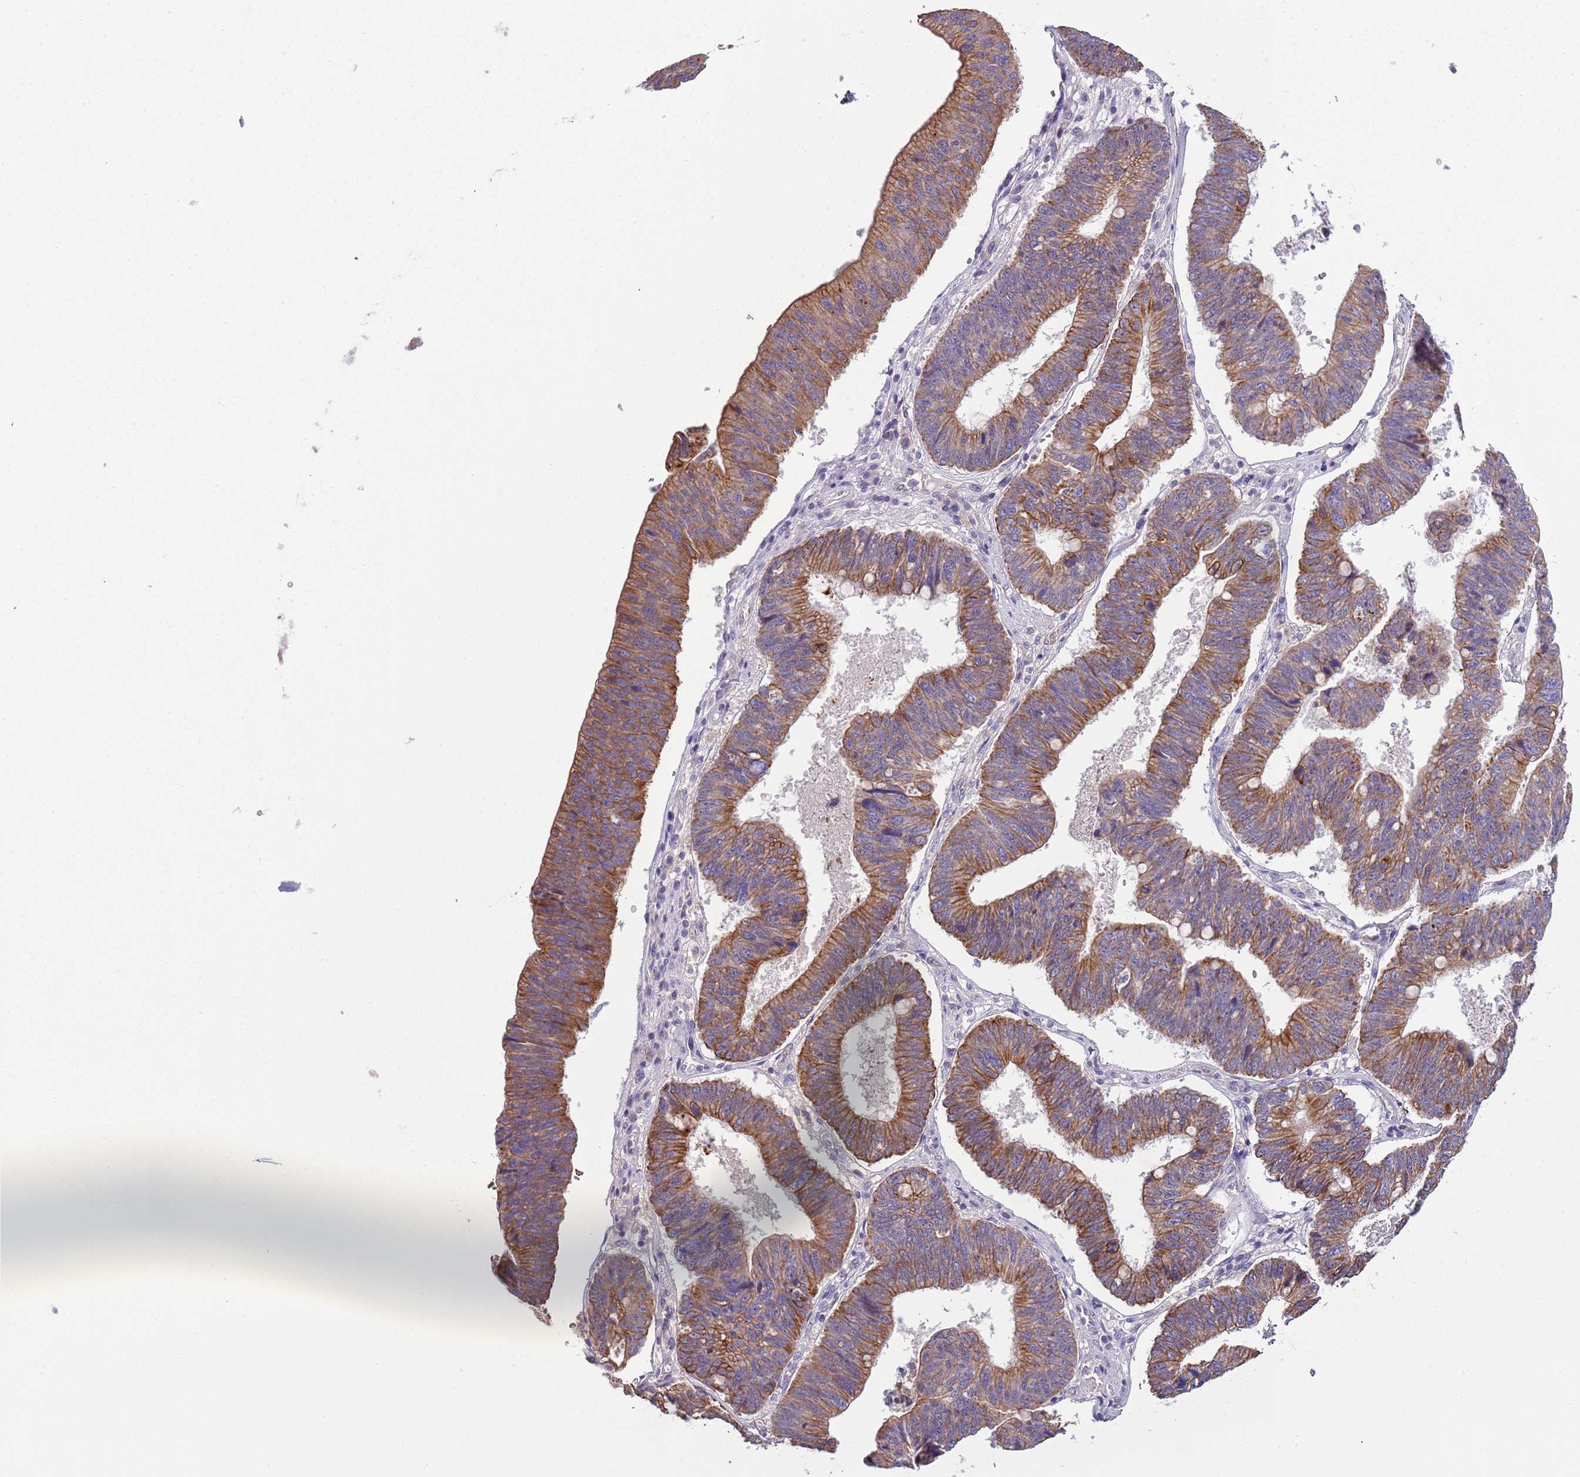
{"staining": {"intensity": "strong", "quantity": "25%-75%", "location": "cytoplasmic/membranous"}, "tissue": "stomach cancer", "cell_type": "Tumor cells", "image_type": "cancer", "snomed": [{"axis": "morphology", "description": "Adenocarcinoma, NOS"}, {"axis": "topography", "description": "Stomach"}], "caption": "Immunohistochemistry (IHC) (DAB) staining of human stomach cancer (adenocarcinoma) reveals strong cytoplasmic/membranous protein positivity in approximately 25%-75% of tumor cells.", "gene": "HES3", "patient": {"sex": "male", "age": 59}}